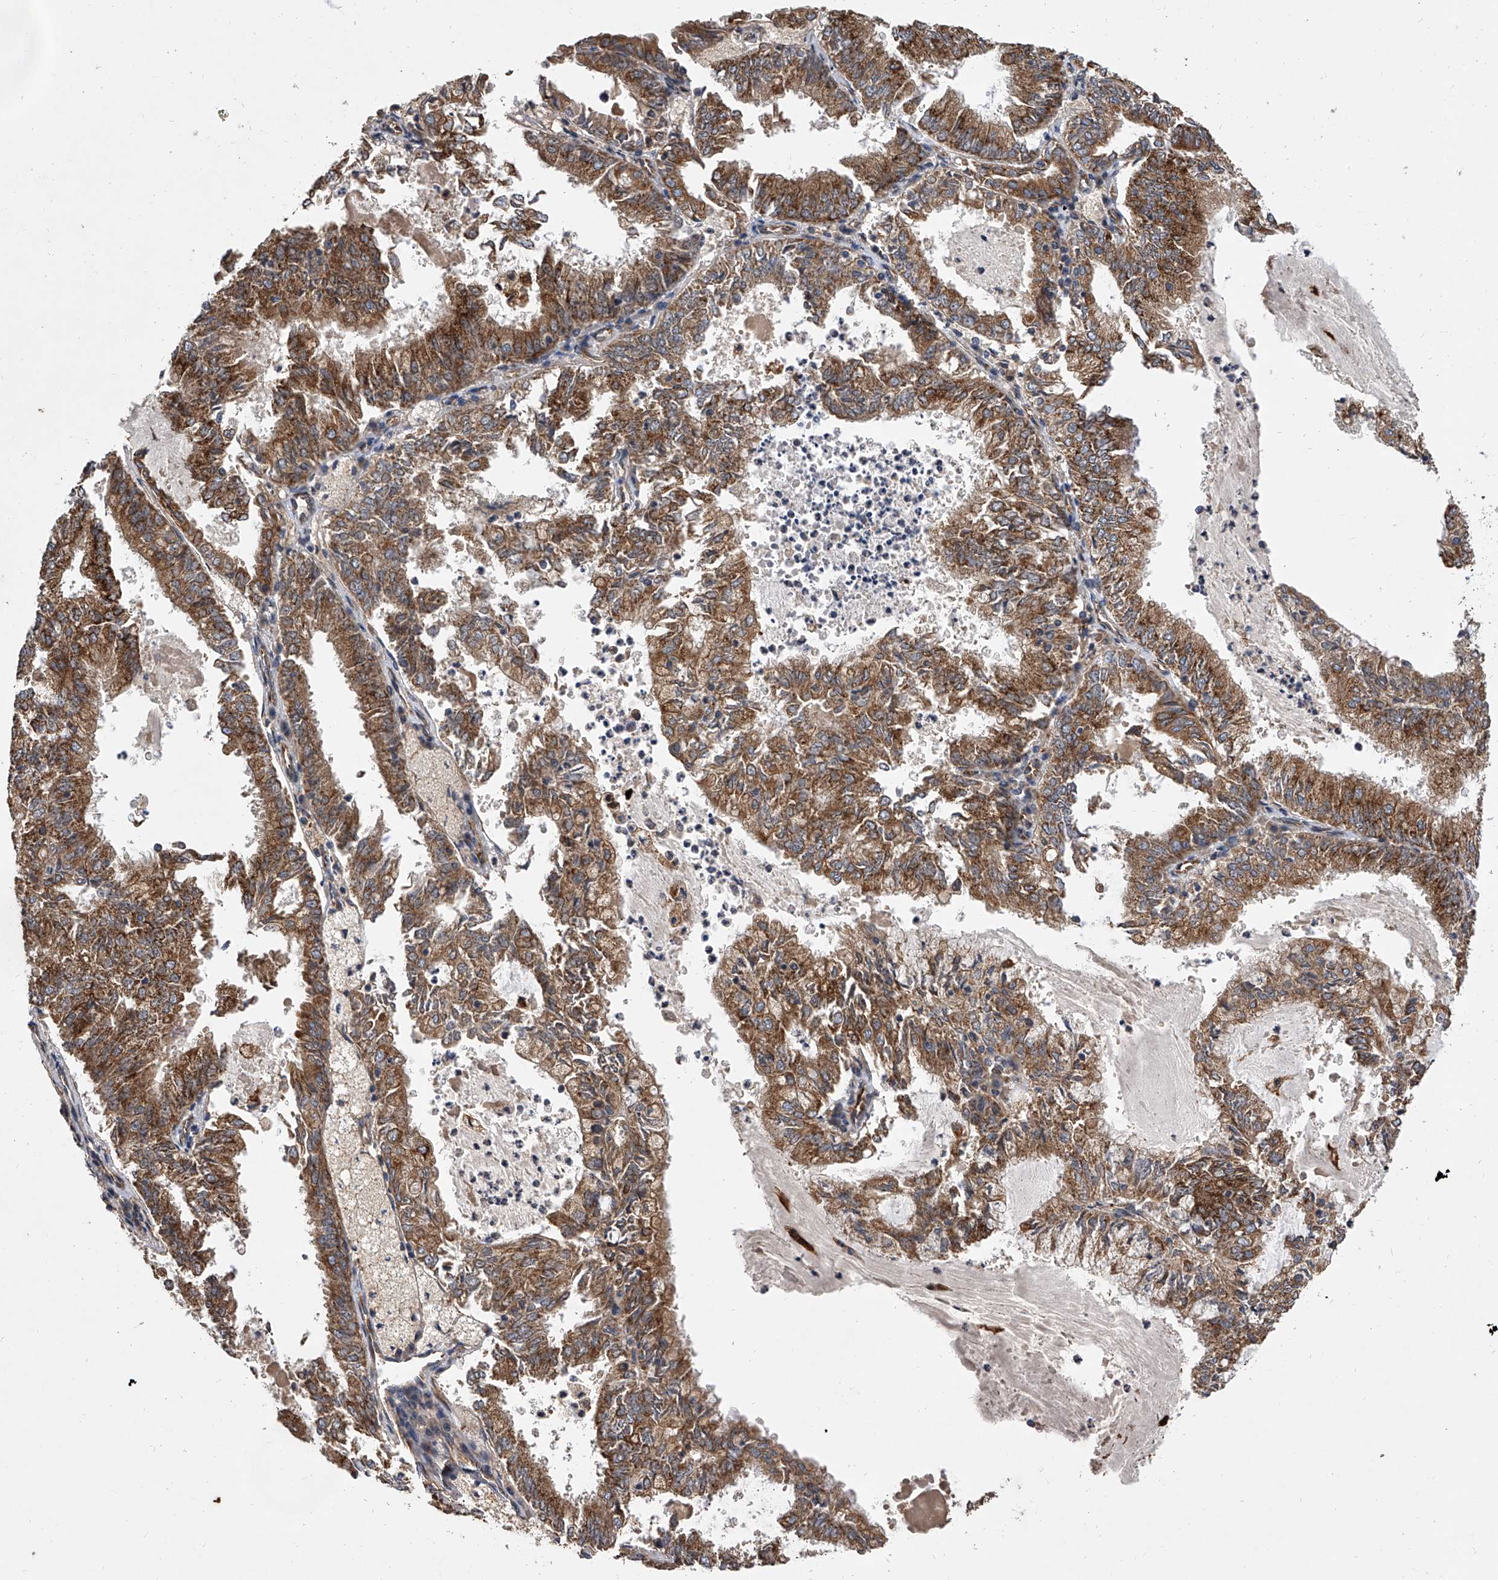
{"staining": {"intensity": "moderate", "quantity": ">75%", "location": "cytoplasmic/membranous"}, "tissue": "endometrial cancer", "cell_type": "Tumor cells", "image_type": "cancer", "snomed": [{"axis": "morphology", "description": "Adenocarcinoma, NOS"}, {"axis": "topography", "description": "Endometrium"}], "caption": "Immunohistochemistry micrograph of neoplastic tissue: endometrial cancer (adenocarcinoma) stained using immunohistochemistry (IHC) displays medium levels of moderate protein expression localized specifically in the cytoplasmic/membranous of tumor cells, appearing as a cytoplasmic/membranous brown color.", "gene": "EXOC4", "patient": {"sex": "female", "age": 57}}